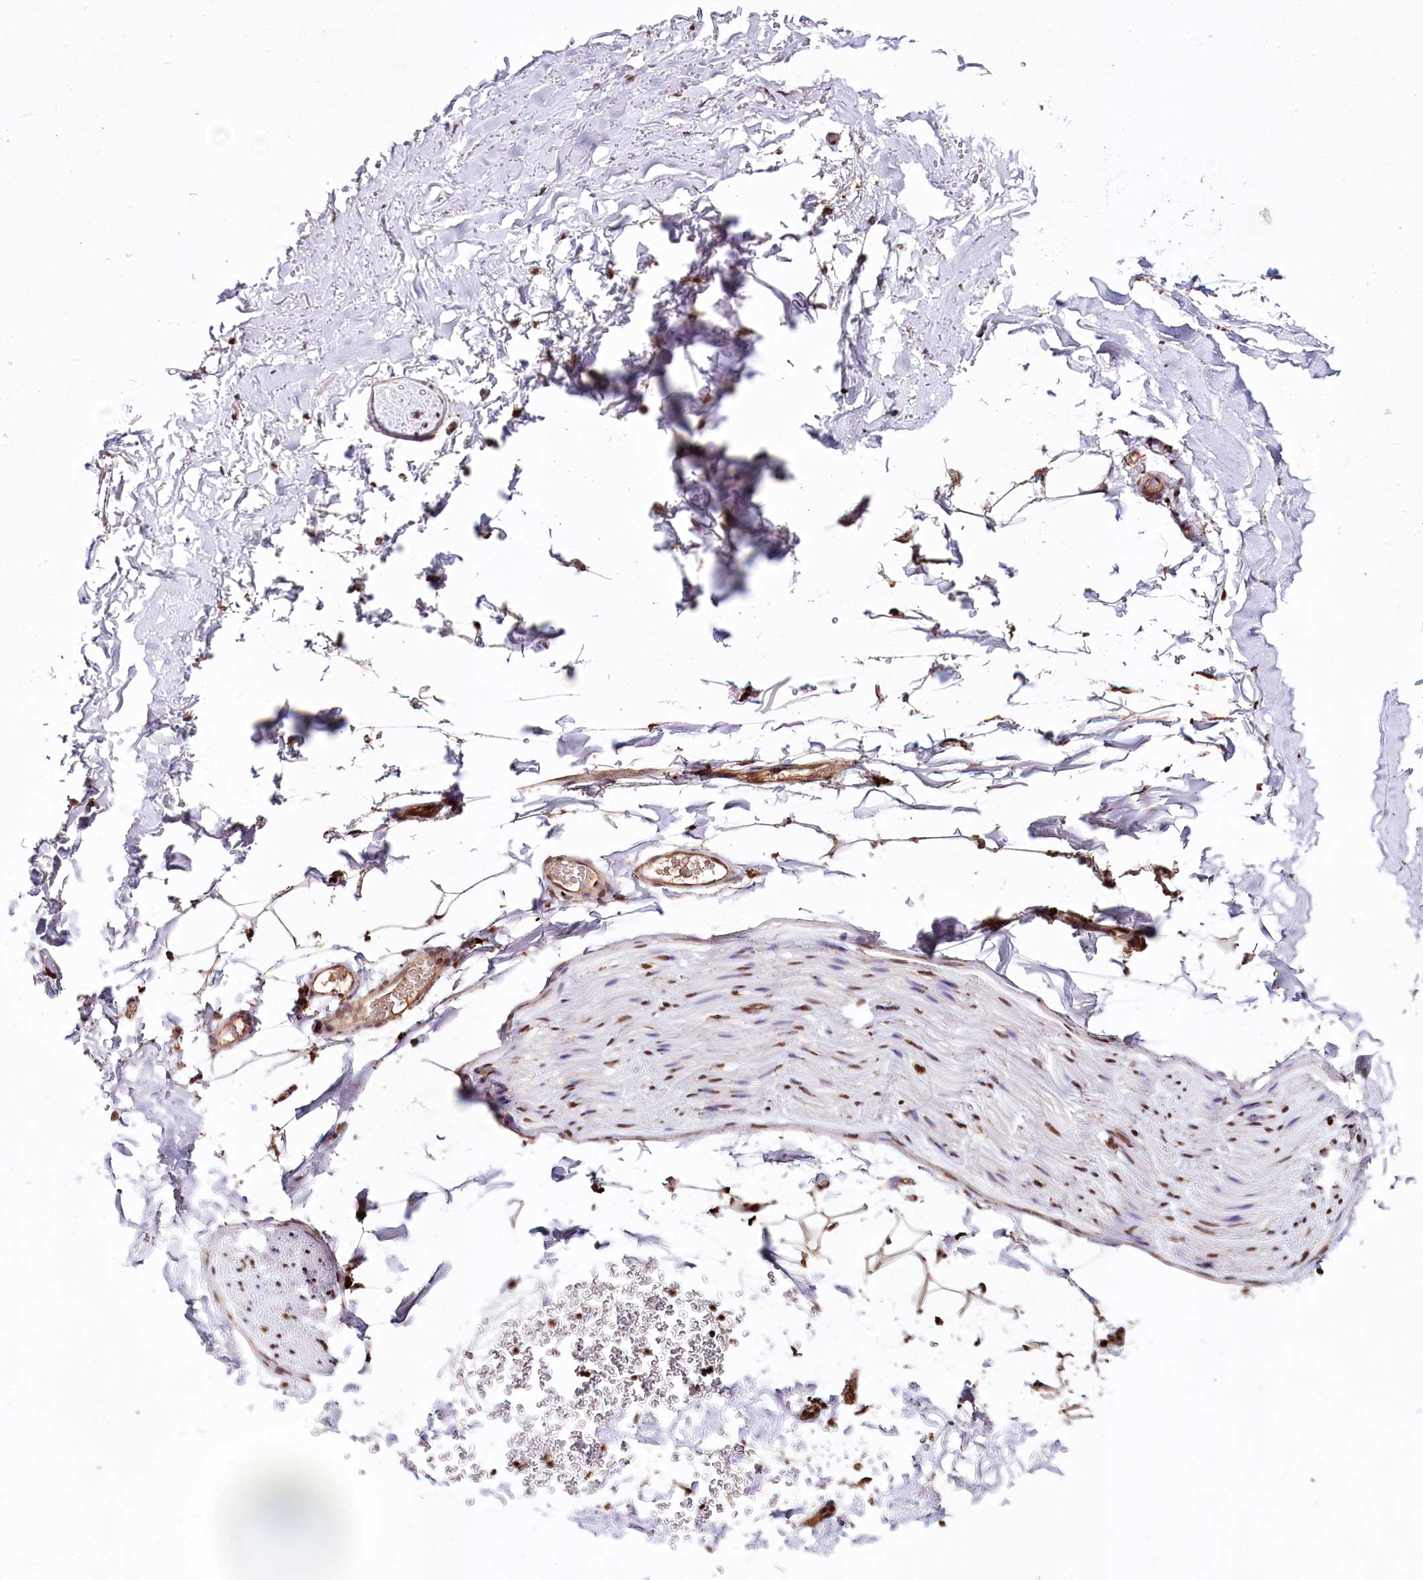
{"staining": {"intensity": "strong", "quantity": "<25%", "location": "nuclear"}, "tissue": "adipose tissue", "cell_type": "Adipocytes", "image_type": "normal", "snomed": [{"axis": "morphology", "description": "Normal tissue, NOS"}, {"axis": "topography", "description": "Cartilage tissue"}, {"axis": "topography", "description": "Bronchus"}], "caption": "The immunohistochemical stain highlights strong nuclear positivity in adipocytes of normal adipose tissue.", "gene": "HOXC8", "patient": {"sex": "female", "age": 73}}